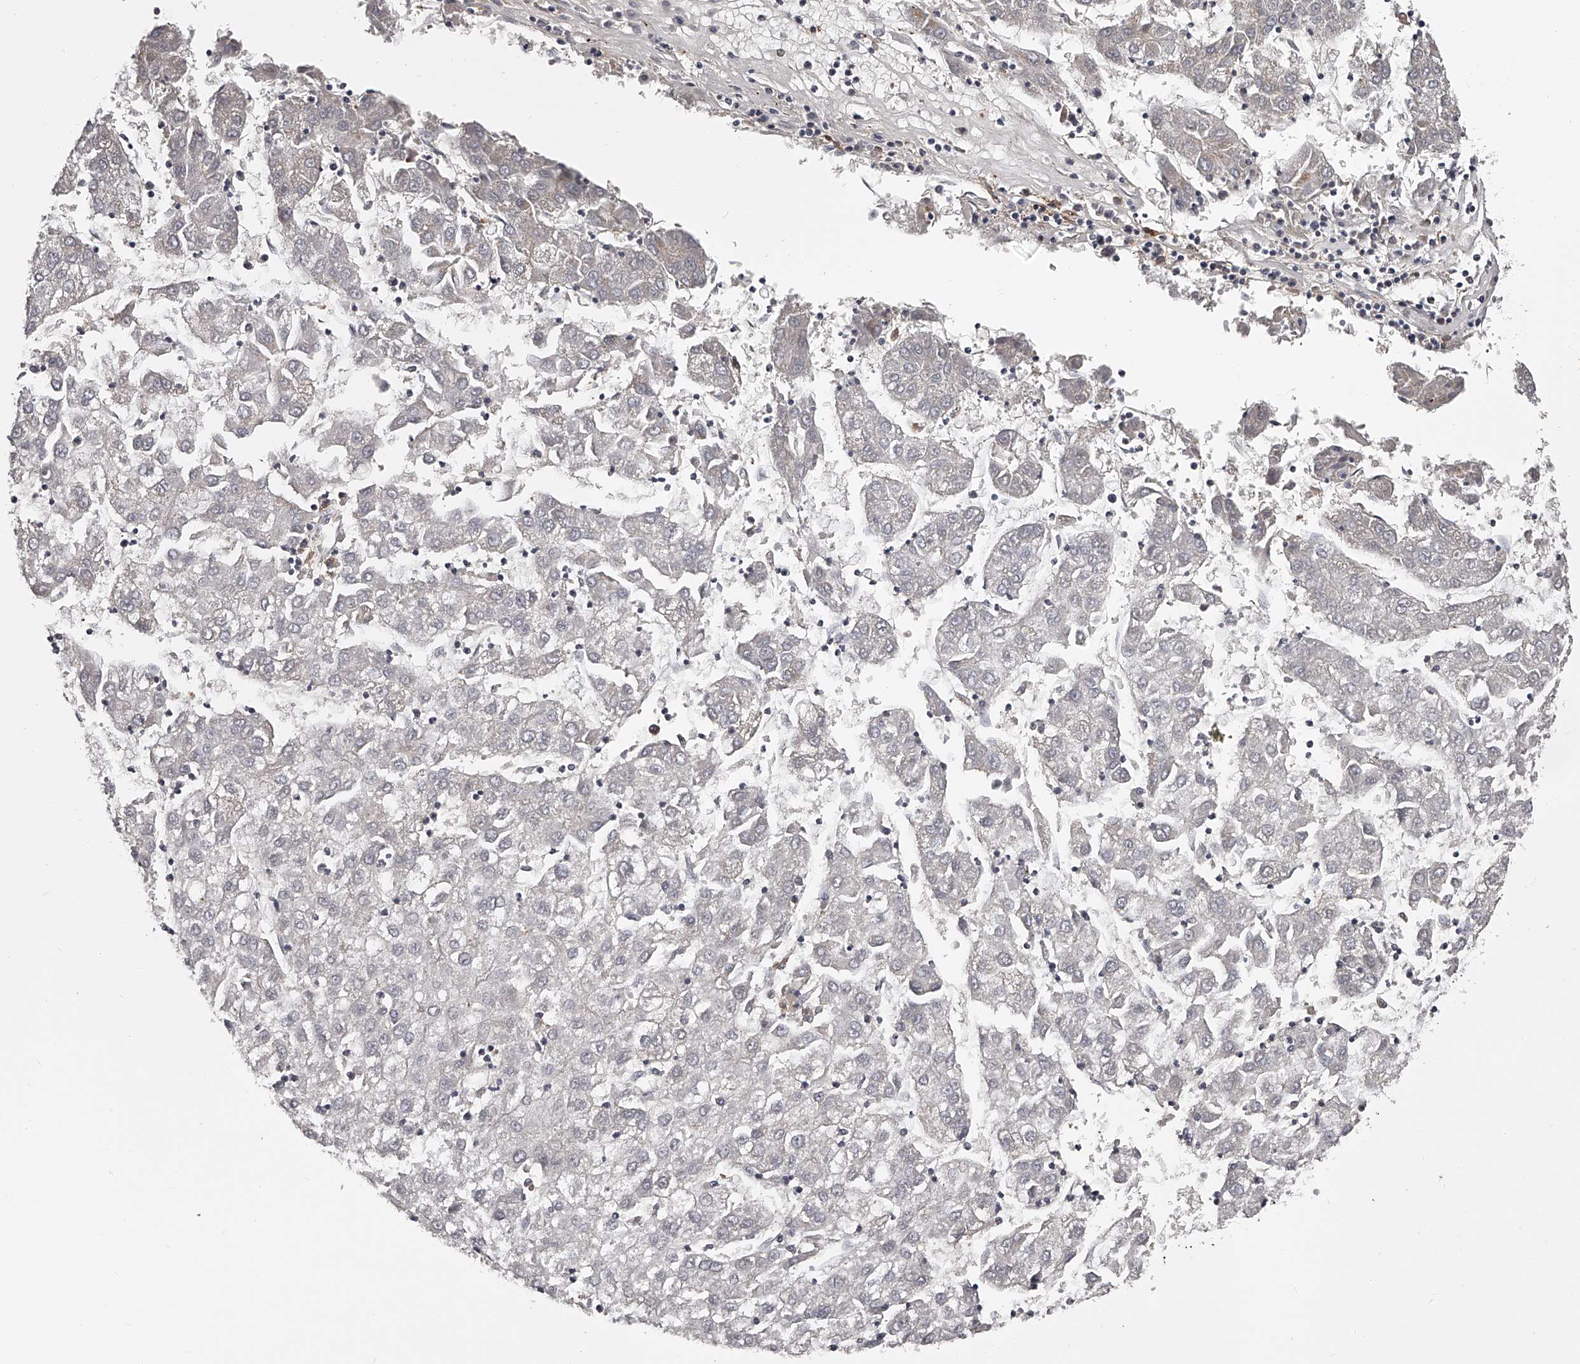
{"staining": {"intensity": "negative", "quantity": "none", "location": "none"}, "tissue": "liver cancer", "cell_type": "Tumor cells", "image_type": "cancer", "snomed": [{"axis": "morphology", "description": "Carcinoma, Hepatocellular, NOS"}, {"axis": "topography", "description": "Liver"}], "caption": "A micrograph of human hepatocellular carcinoma (liver) is negative for staining in tumor cells.", "gene": "PACSIN1", "patient": {"sex": "male", "age": 72}}